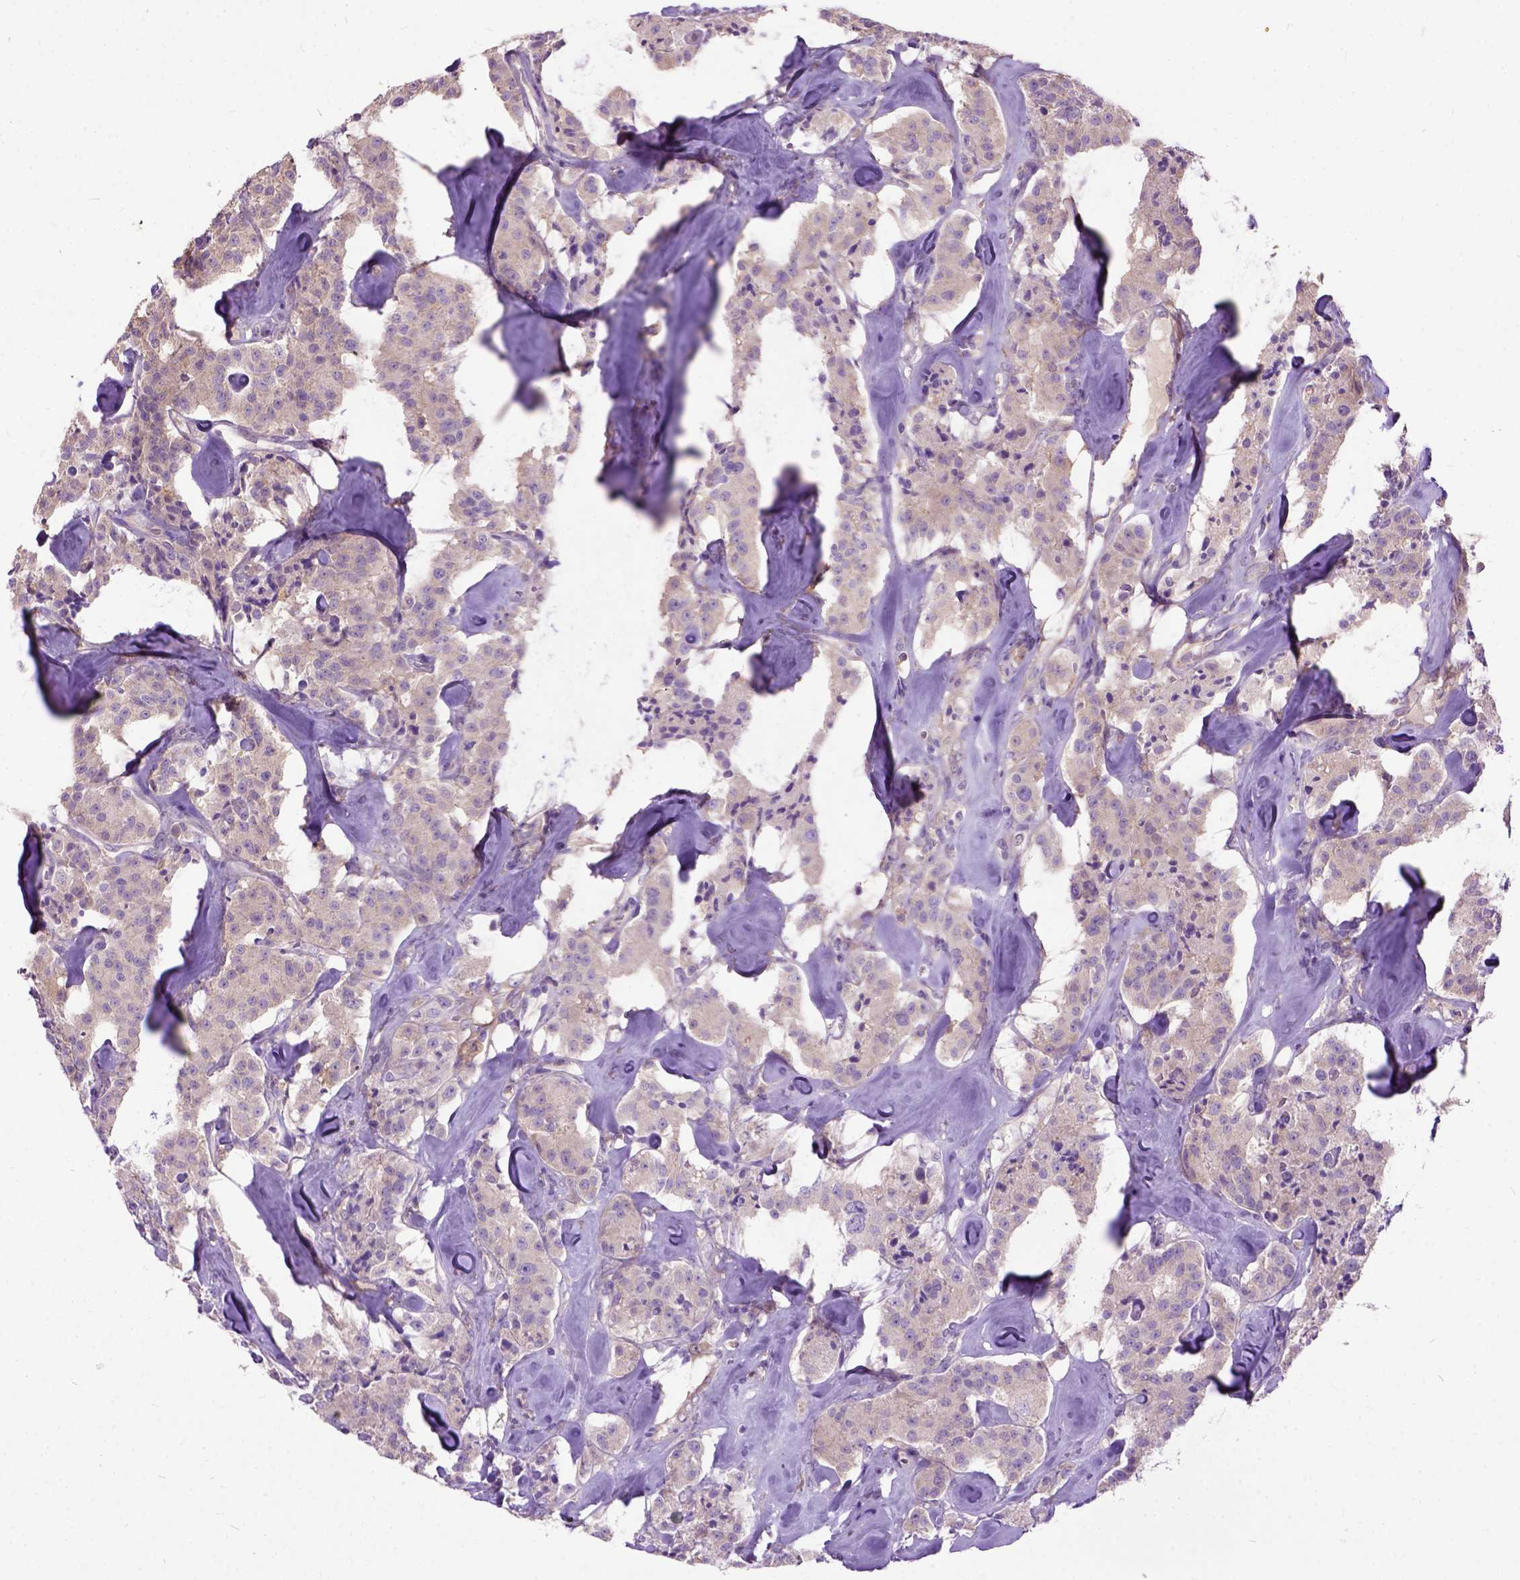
{"staining": {"intensity": "negative", "quantity": "none", "location": "none"}, "tissue": "carcinoid", "cell_type": "Tumor cells", "image_type": "cancer", "snomed": [{"axis": "morphology", "description": "Carcinoid, malignant, NOS"}, {"axis": "topography", "description": "Pancreas"}], "caption": "An image of malignant carcinoid stained for a protein exhibits no brown staining in tumor cells.", "gene": "SEMA4F", "patient": {"sex": "male", "age": 41}}